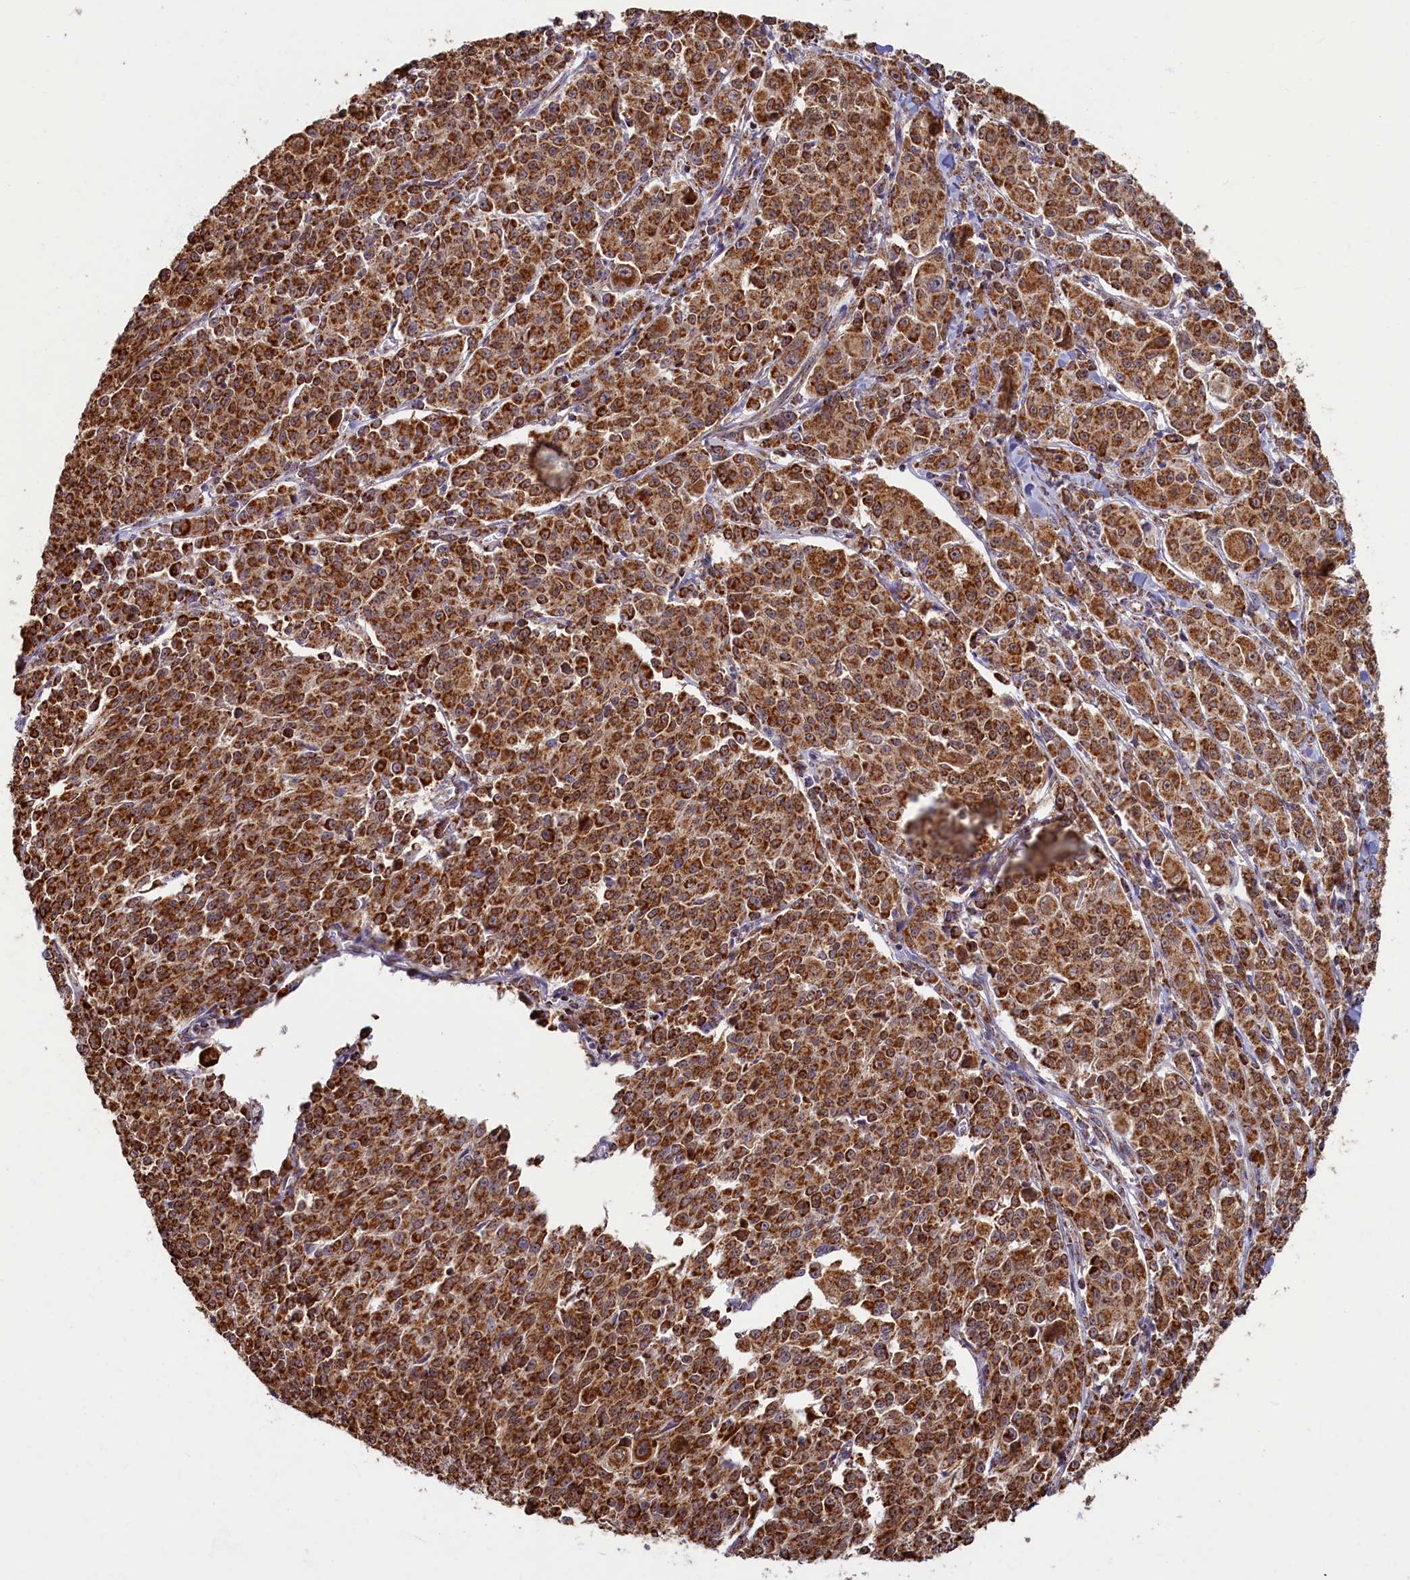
{"staining": {"intensity": "strong", "quantity": ">75%", "location": "cytoplasmic/membranous"}, "tissue": "melanoma", "cell_type": "Tumor cells", "image_type": "cancer", "snomed": [{"axis": "morphology", "description": "Malignant melanoma, NOS"}, {"axis": "topography", "description": "Skin"}], "caption": "Melanoma was stained to show a protein in brown. There is high levels of strong cytoplasmic/membranous positivity in about >75% of tumor cells. The staining is performed using DAB brown chromogen to label protein expression. The nuclei are counter-stained blue using hematoxylin.", "gene": "SPR", "patient": {"sex": "female", "age": 52}}